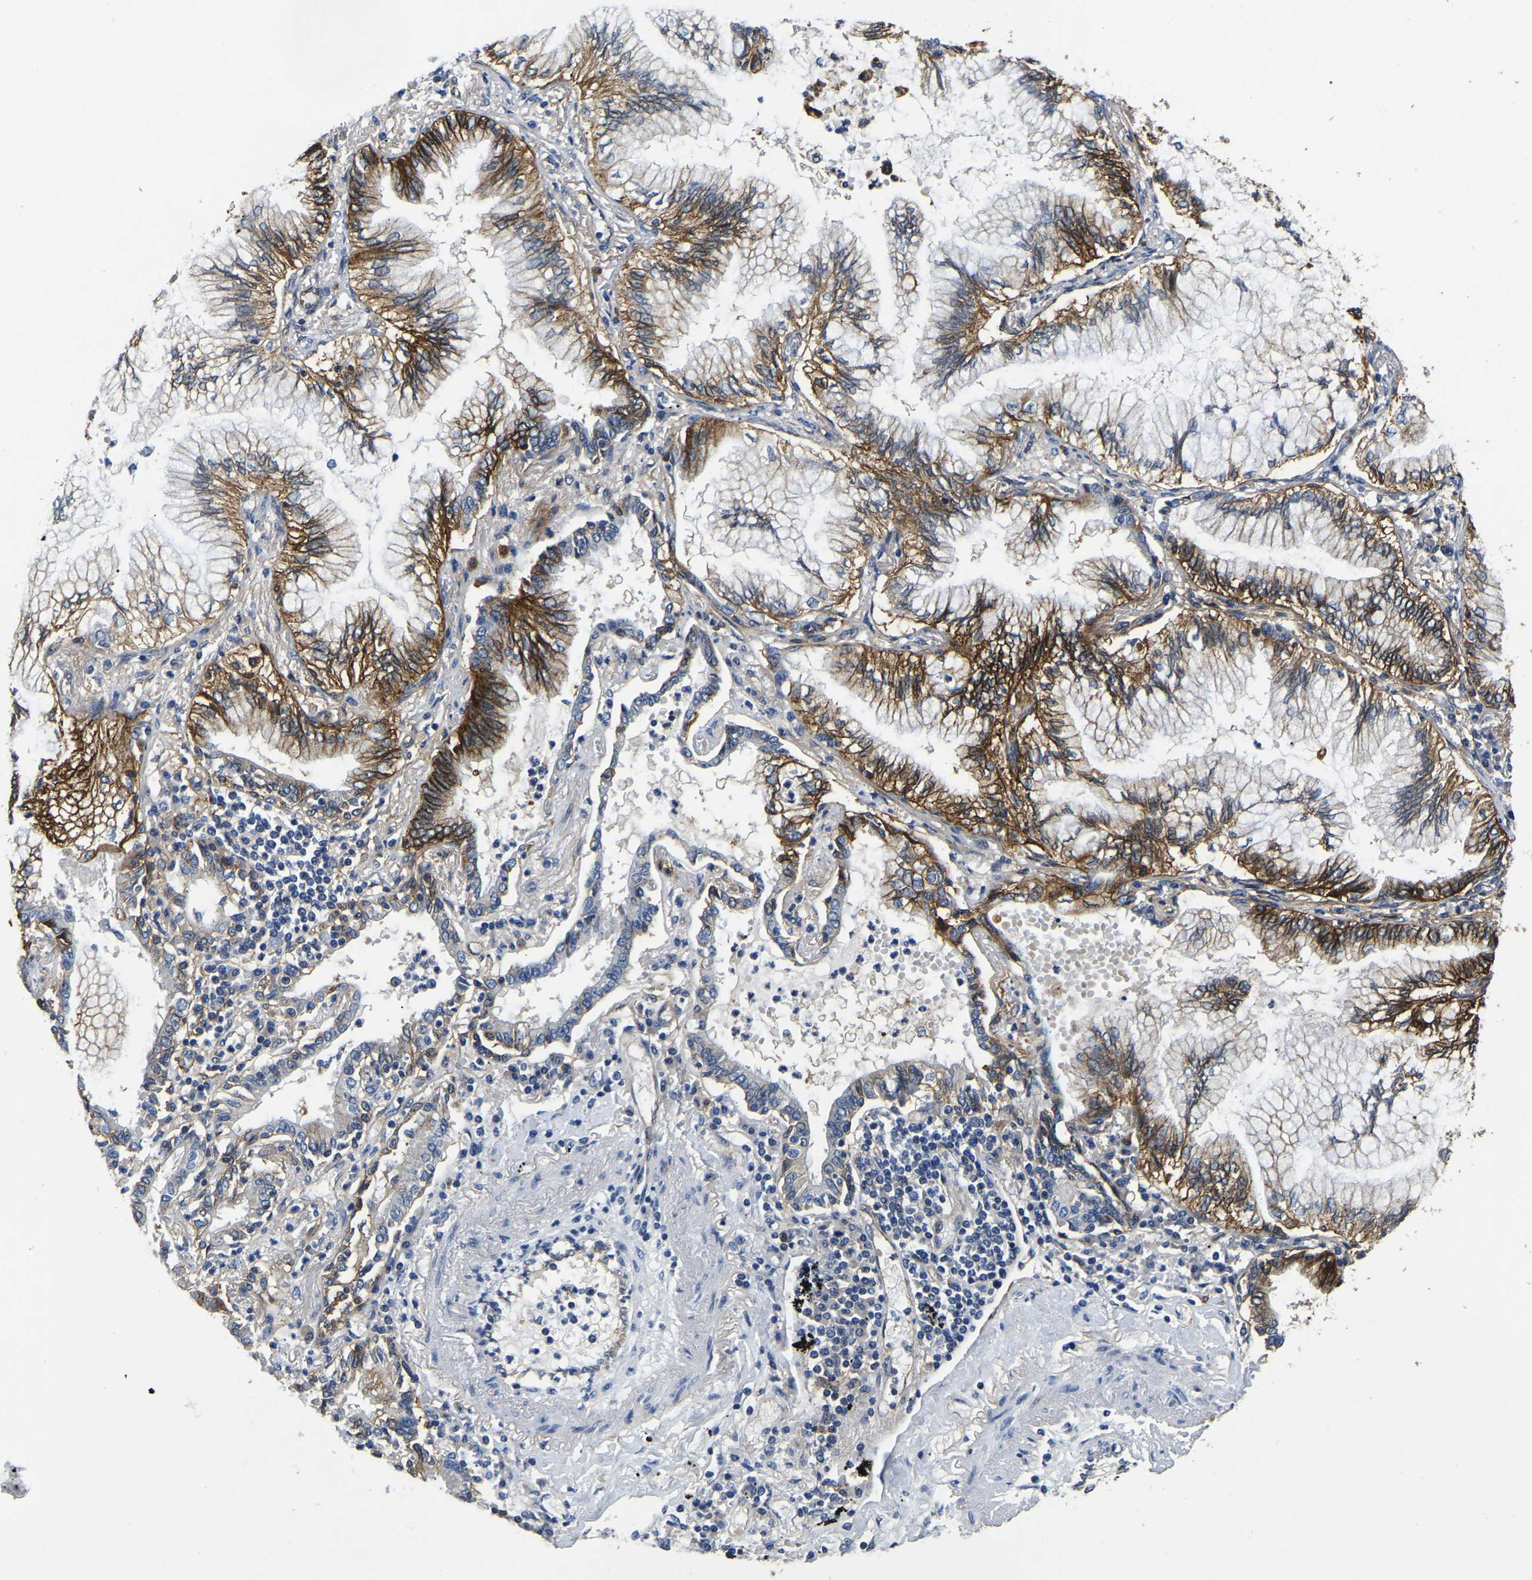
{"staining": {"intensity": "moderate", "quantity": ">75%", "location": "cytoplasmic/membranous"}, "tissue": "lung cancer", "cell_type": "Tumor cells", "image_type": "cancer", "snomed": [{"axis": "morphology", "description": "Normal tissue, NOS"}, {"axis": "morphology", "description": "Adenocarcinoma, NOS"}, {"axis": "topography", "description": "Bronchus"}, {"axis": "topography", "description": "Lung"}], "caption": "The photomicrograph displays immunohistochemical staining of adenocarcinoma (lung). There is moderate cytoplasmic/membranous expression is identified in about >75% of tumor cells. (DAB IHC, brown staining for protein, blue staining for nuclei).", "gene": "ITGA2", "patient": {"sex": "female", "age": 70}}